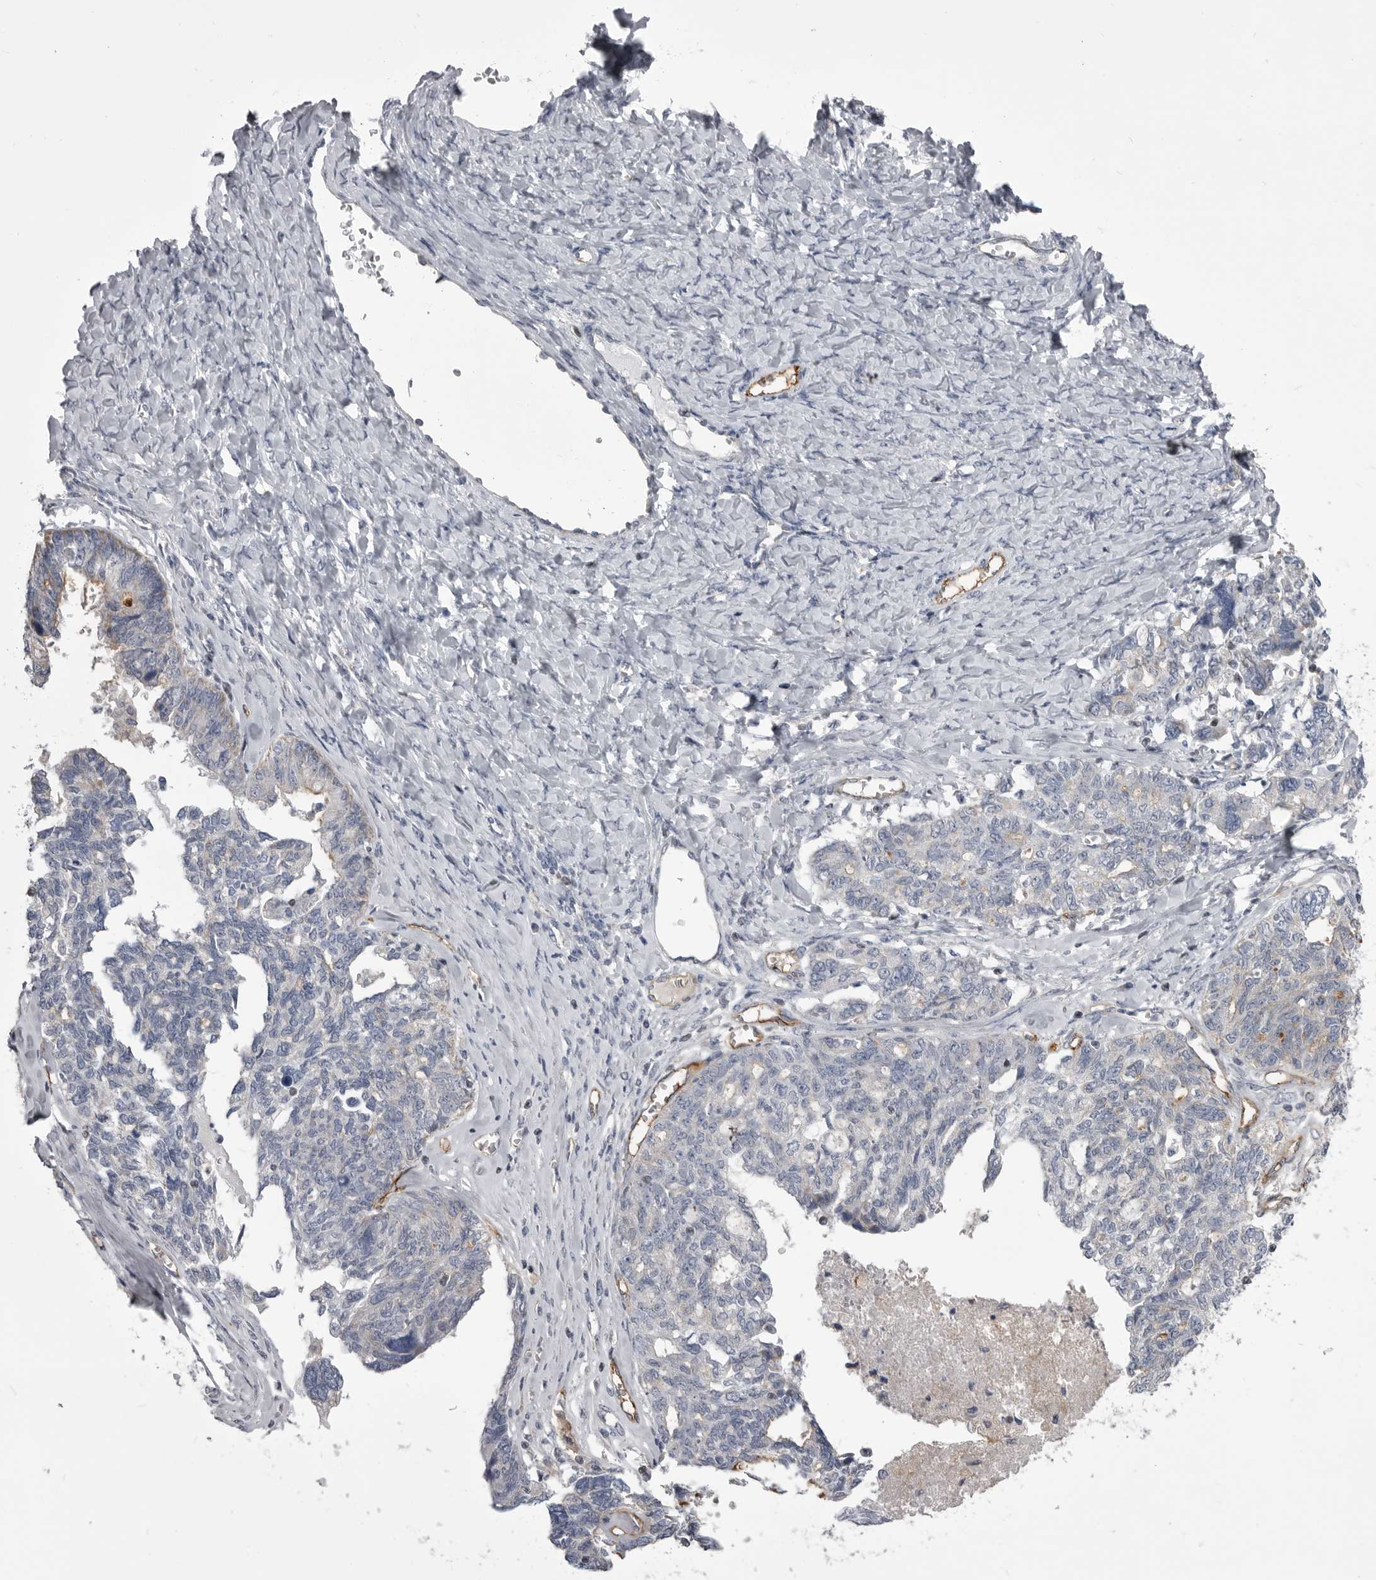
{"staining": {"intensity": "negative", "quantity": "none", "location": "none"}, "tissue": "ovarian cancer", "cell_type": "Tumor cells", "image_type": "cancer", "snomed": [{"axis": "morphology", "description": "Cystadenocarcinoma, serous, NOS"}, {"axis": "topography", "description": "Ovary"}], "caption": "Tumor cells are negative for brown protein staining in serous cystadenocarcinoma (ovarian). Brightfield microscopy of immunohistochemistry stained with DAB (3,3'-diaminobenzidine) (brown) and hematoxylin (blue), captured at high magnification.", "gene": "OPLAH", "patient": {"sex": "female", "age": 79}}